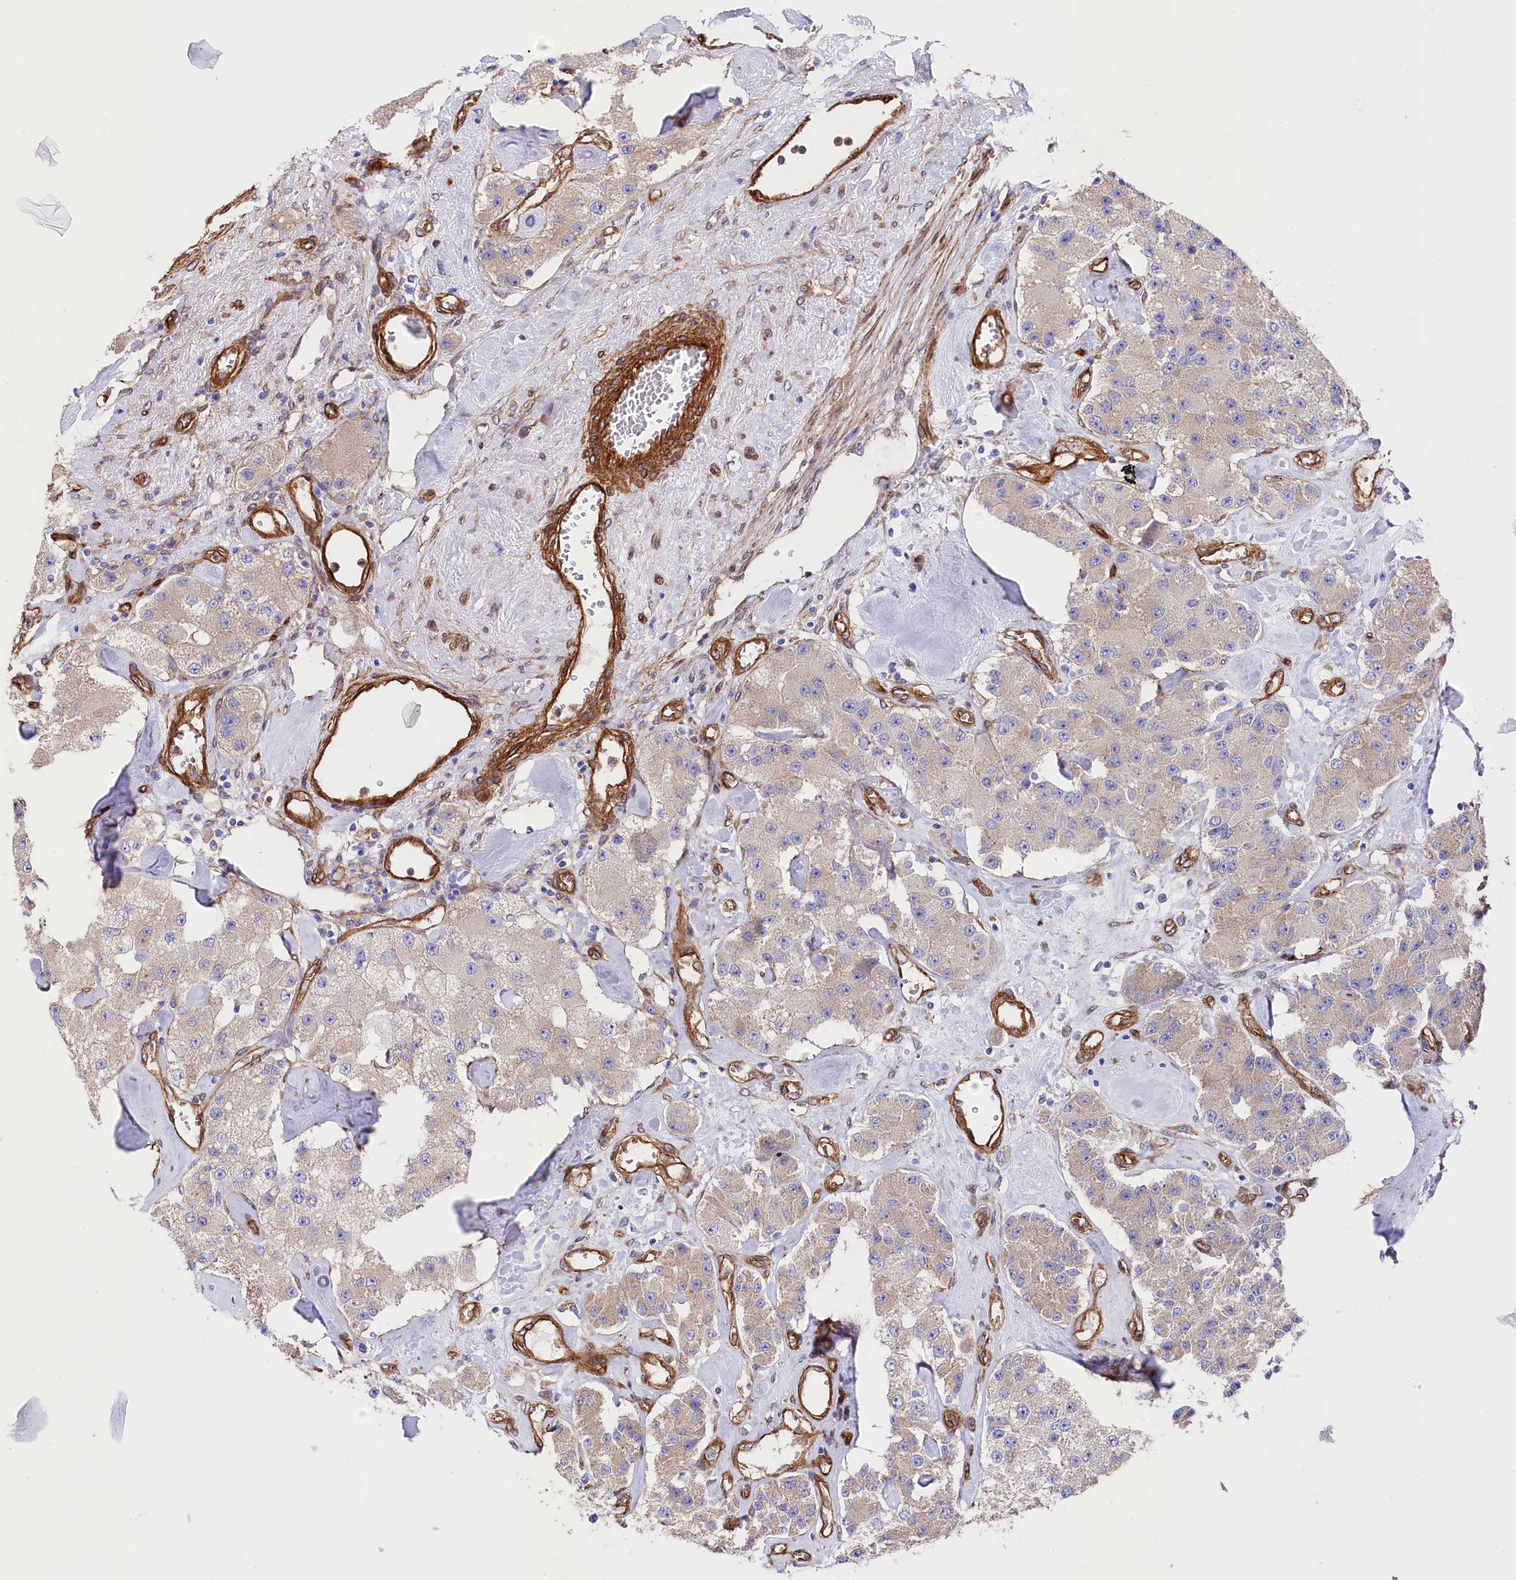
{"staining": {"intensity": "negative", "quantity": "none", "location": "none"}, "tissue": "carcinoid", "cell_type": "Tumor cells", "image_type": "cancer", "snomed": [{"axis": "morphology", "description": "Carcinoid, malignant, NOS"}, {"axis": "topography", "description": "Pancreas"}], "caption": "An IHC micrograph of carcinoid is shown. There is no staining in tumor cells of carcinoid. The staining was performed using DAB to visualize the protein expression in brown, while the nuclei were stained in blue with hematoxylin (Magnification: 20x).", "gene": "TNKS1BP1", "patient": {"sex": "male", "age": 41}}